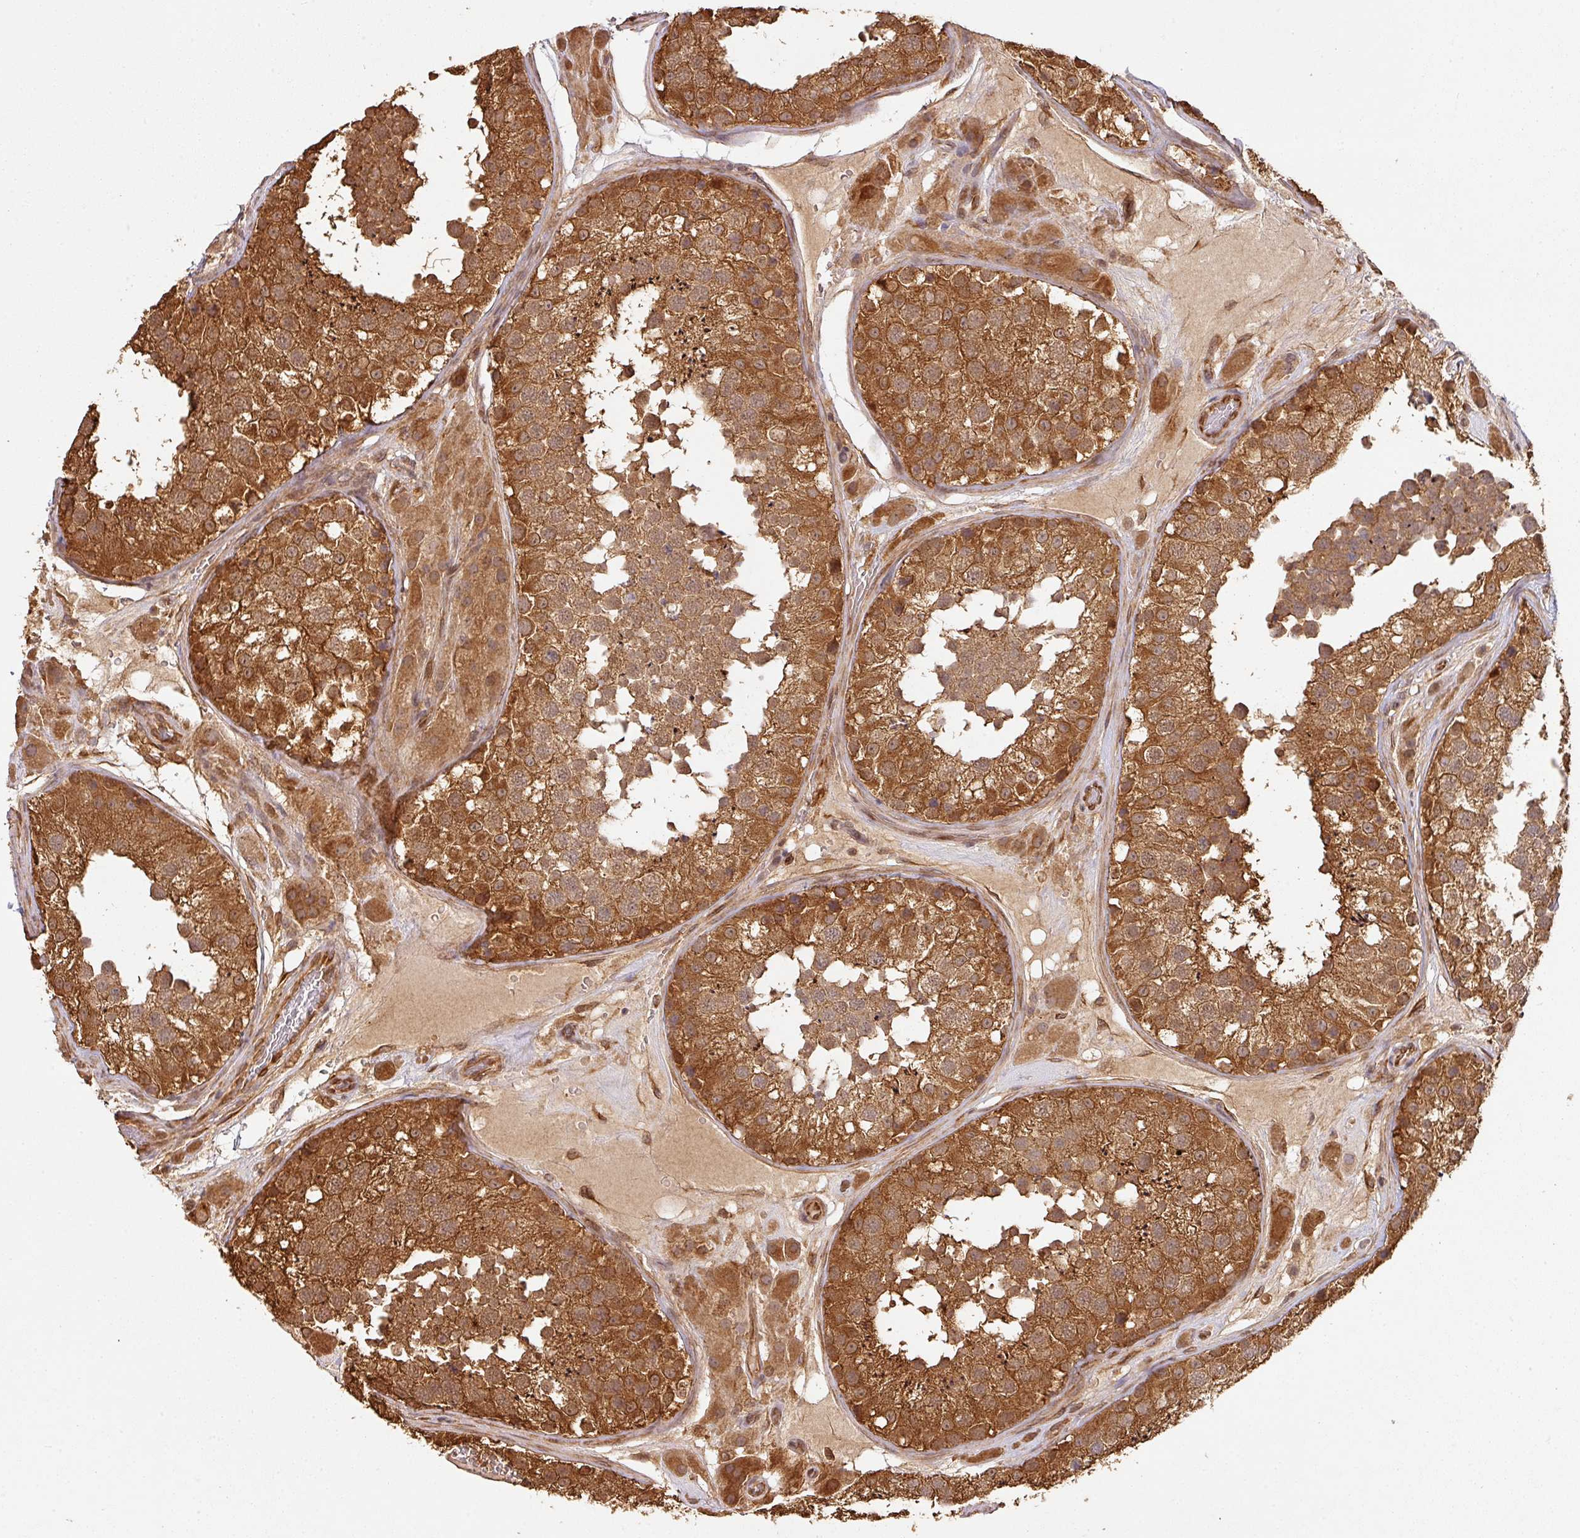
{"staining": {"intensity": "strong", "quantity": ">75%", "location": "cytoplasmic/membranous"}, "tissue": "testis", "cell_type": "Cells in seminiferous ducts", "image_type": "normal", "snomed": [{"axis": "morphology", "description": "Normal tissue, NOS"}, {"axis": "topography", "description": "Testis"}], "caption": "A high amount of strong cytoplasmic/membranous expression is present in approximately >75% of cells in seminiferous ducts in unremarkable testis. (Brightfield microscopy of DAB IHC at high magnification).", "gene": "ZNF322", "patient": {"sex": "male", "age": 26}}